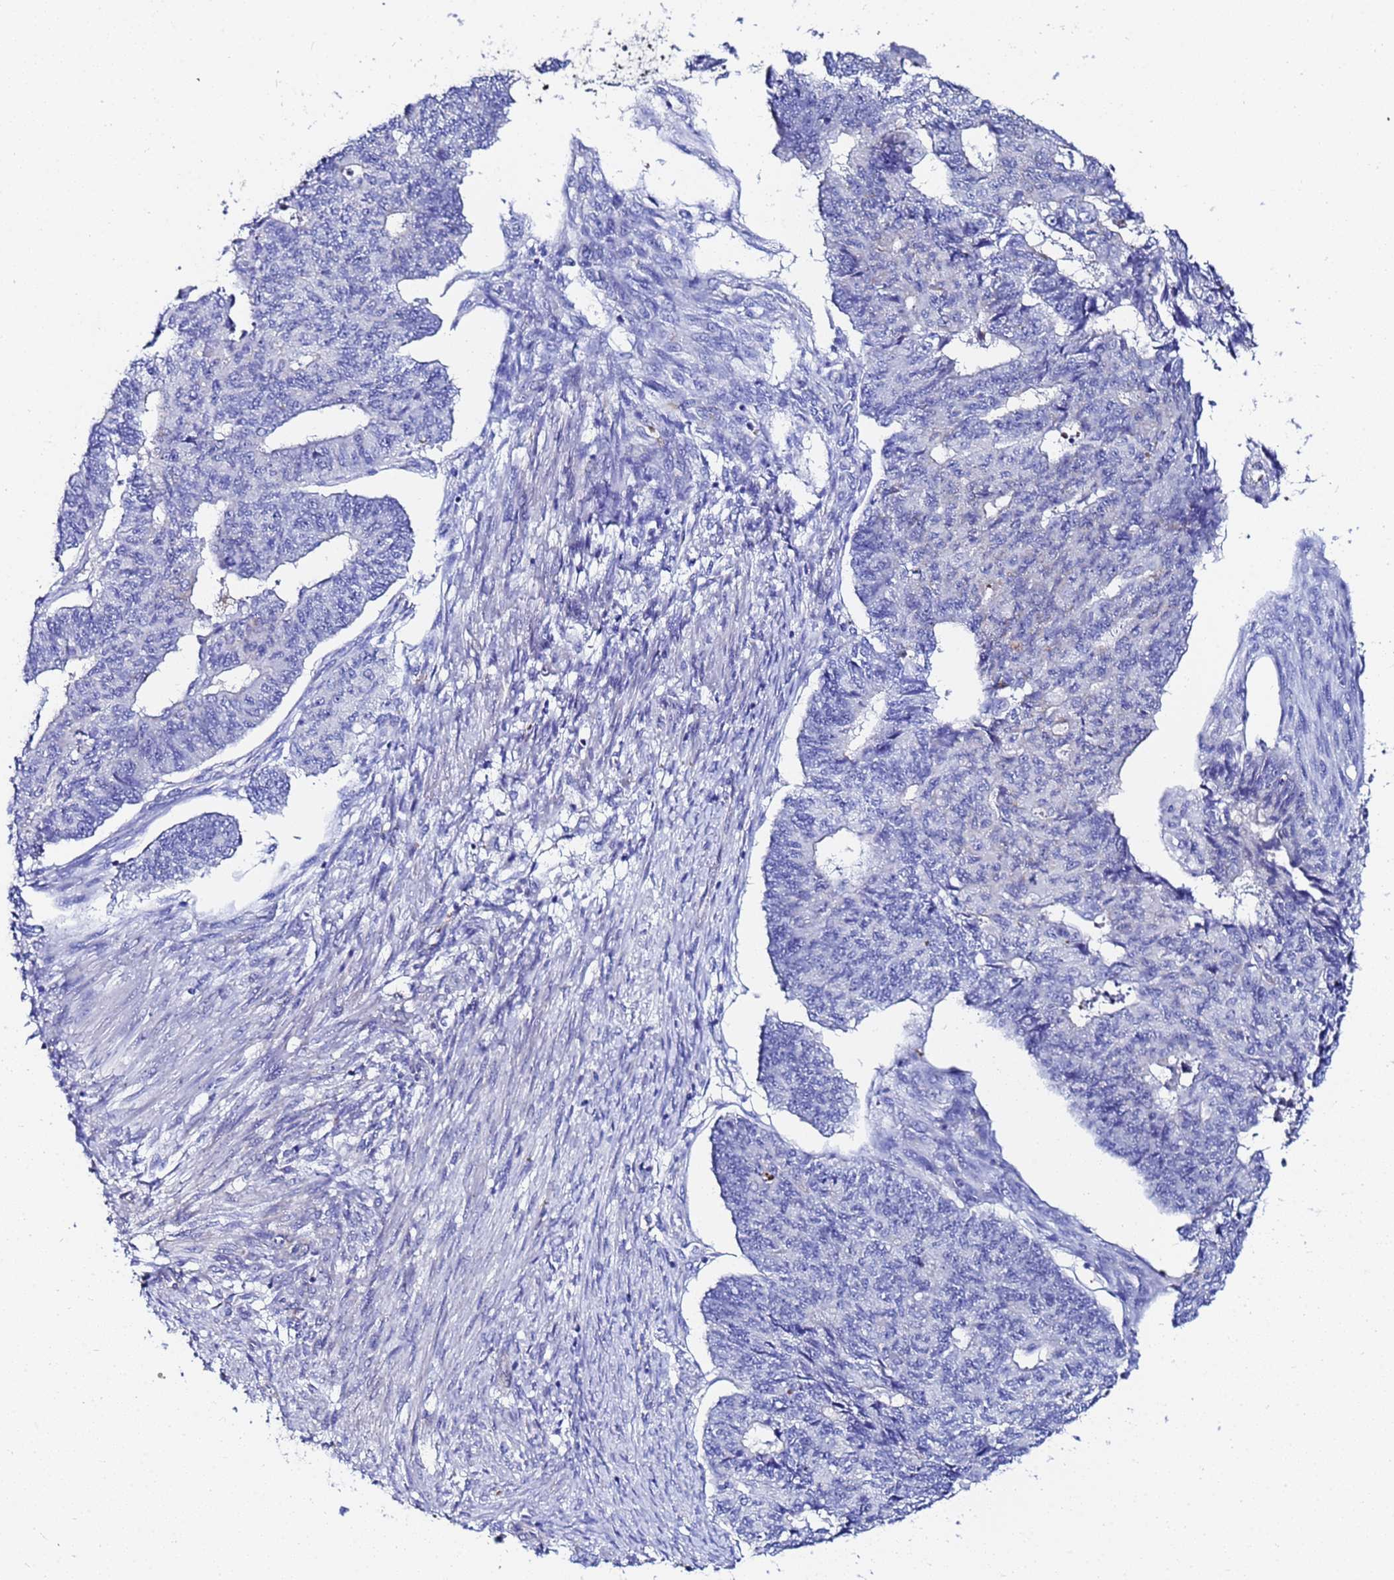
{"staining": {"intensity": "weak", "quantity": "<25%", "location": "cytoplasmic/membranous"}, "tissue": "endometrial cancer", "cell_type": "Tumor cells", "image_type": "cancer", "snomed": [{"axis": "morphology", "description": "Adenocarcinoma, NOS"}, {"axis": "topography", "description": "Endometrium"}], "caption": "Endometrial cancer was stained to show a protein in brown. There is no significant expression in tumor cells.", "gene": "ZNF26", "patient": {"sex": "female", "age": 32}}